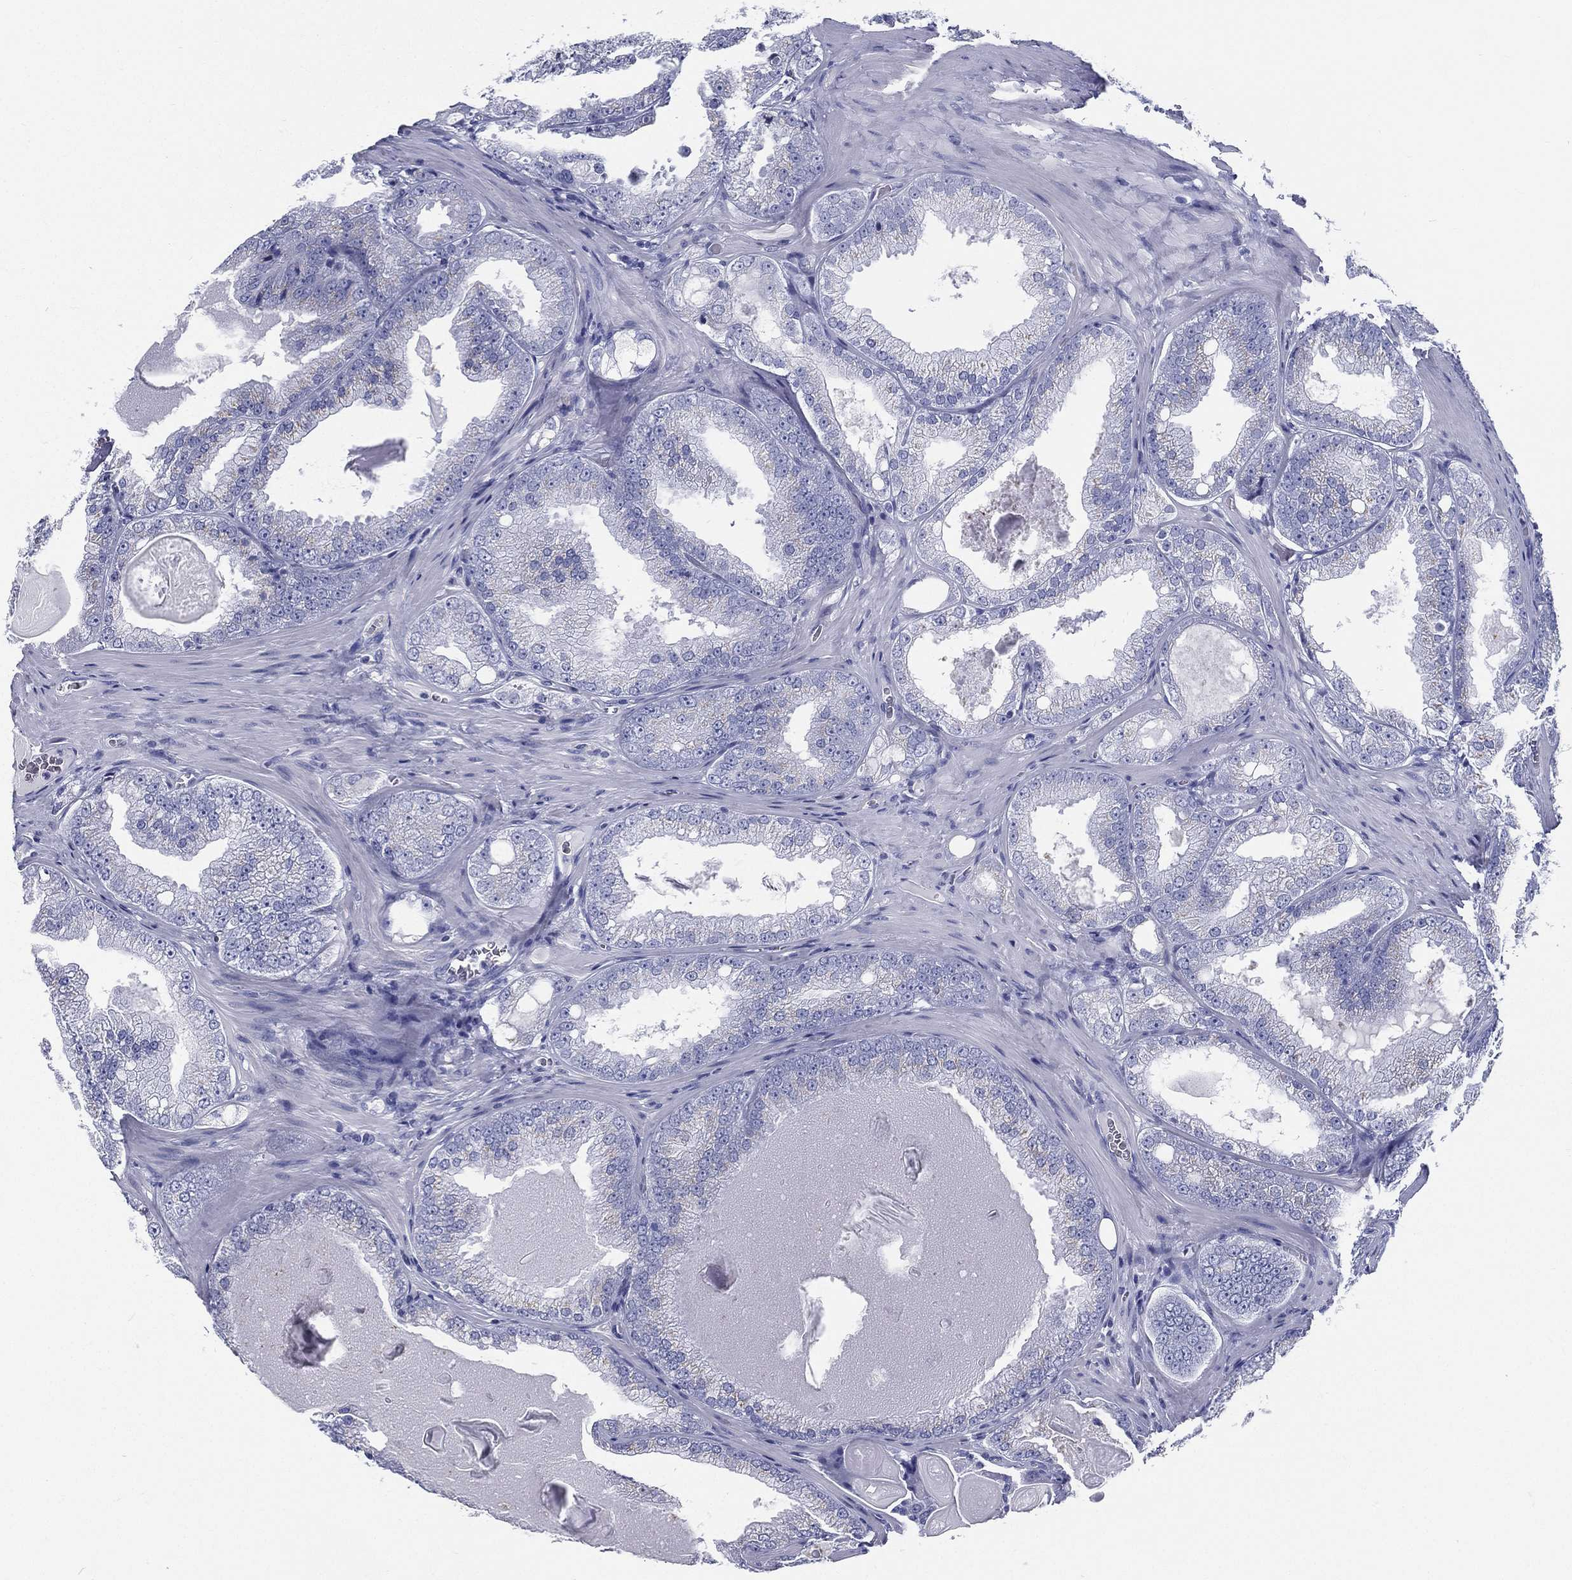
{"staining": {"intensity": "negative", "quantity": "none", "location": "none"}, "tissue": "prostate cancer", "cell_type": "Tumor cells", "image_type": "cancer", "snomed": [{"axis": "morphology", "description": "Adenocarcinoma, Low grade"}, {"axis": "topography", "description": "Prostate"}], "caption": "The immunohistochemistry (IHC) image has no significant expression in tumor cells of prostate cancer (adenocarcinoma (low-grade)) tissue.", "gene": "RSPH4A", "patient": {"sex": "male", "age": 72}}